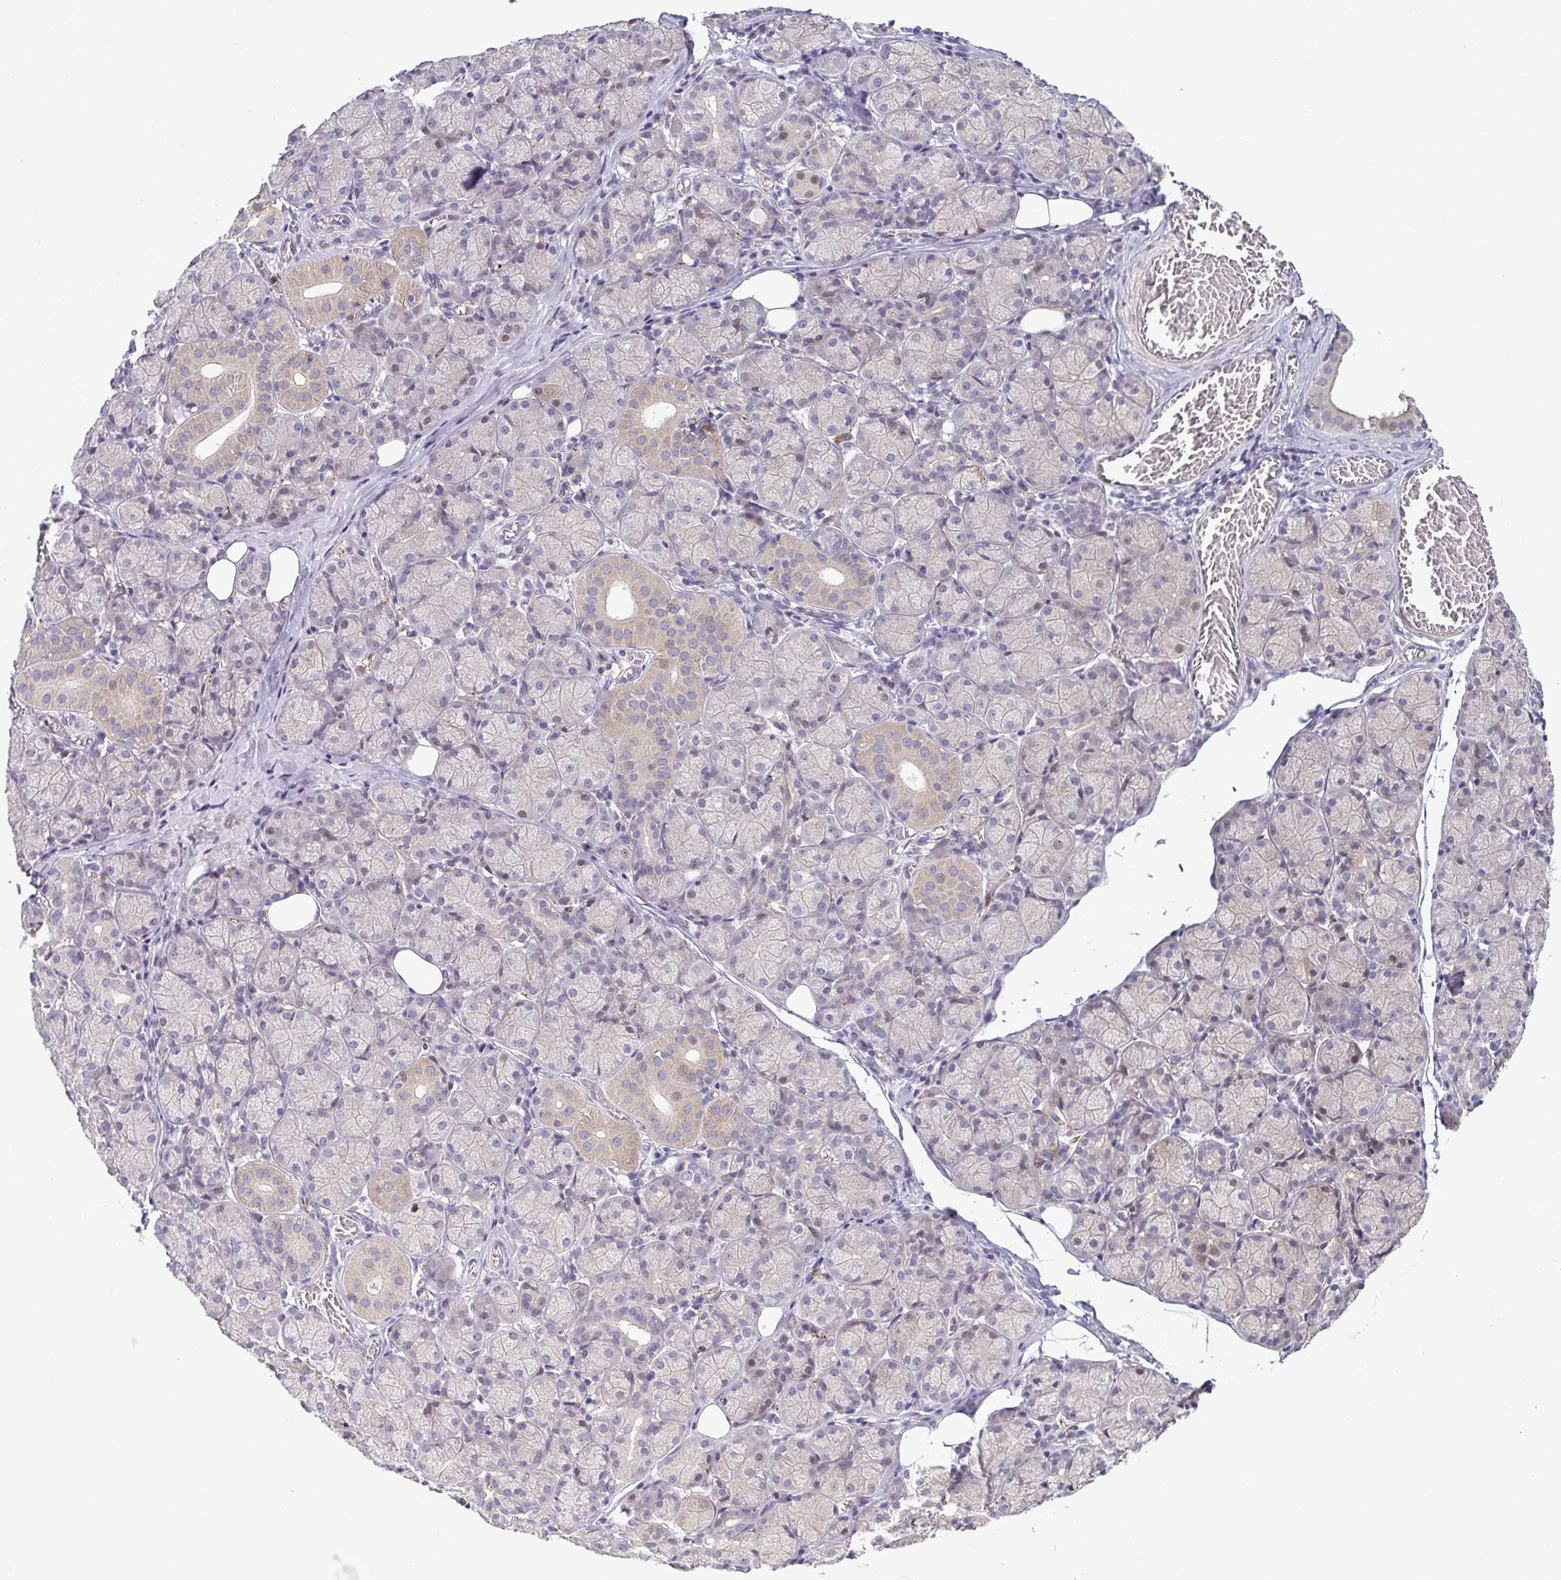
{"staining": {"intensity": "moderate", "quantity": "<25%", "location": "cytoplasmic/membranous,nuclear"}, "tissue": "salivary gland", "cell_type": "Glandular cells", "image_type": "normal", "snomed": [{"axis": "morphology", "description": "Normal tissue, NOS"}, {"axis": "topography", "description": "Salivary gland"}, {"axis": "topography", "description": "Peripheral nerve tissue"}], "caption": "Salivary gland stained with immunohistochemistry (IHC) demonstrates moderate cytoplasmic/membranous,nuclear positivity in about <25% of glandular cells.", "gene": "ODF1", "patient": {"sex": "female", "age": 24}}